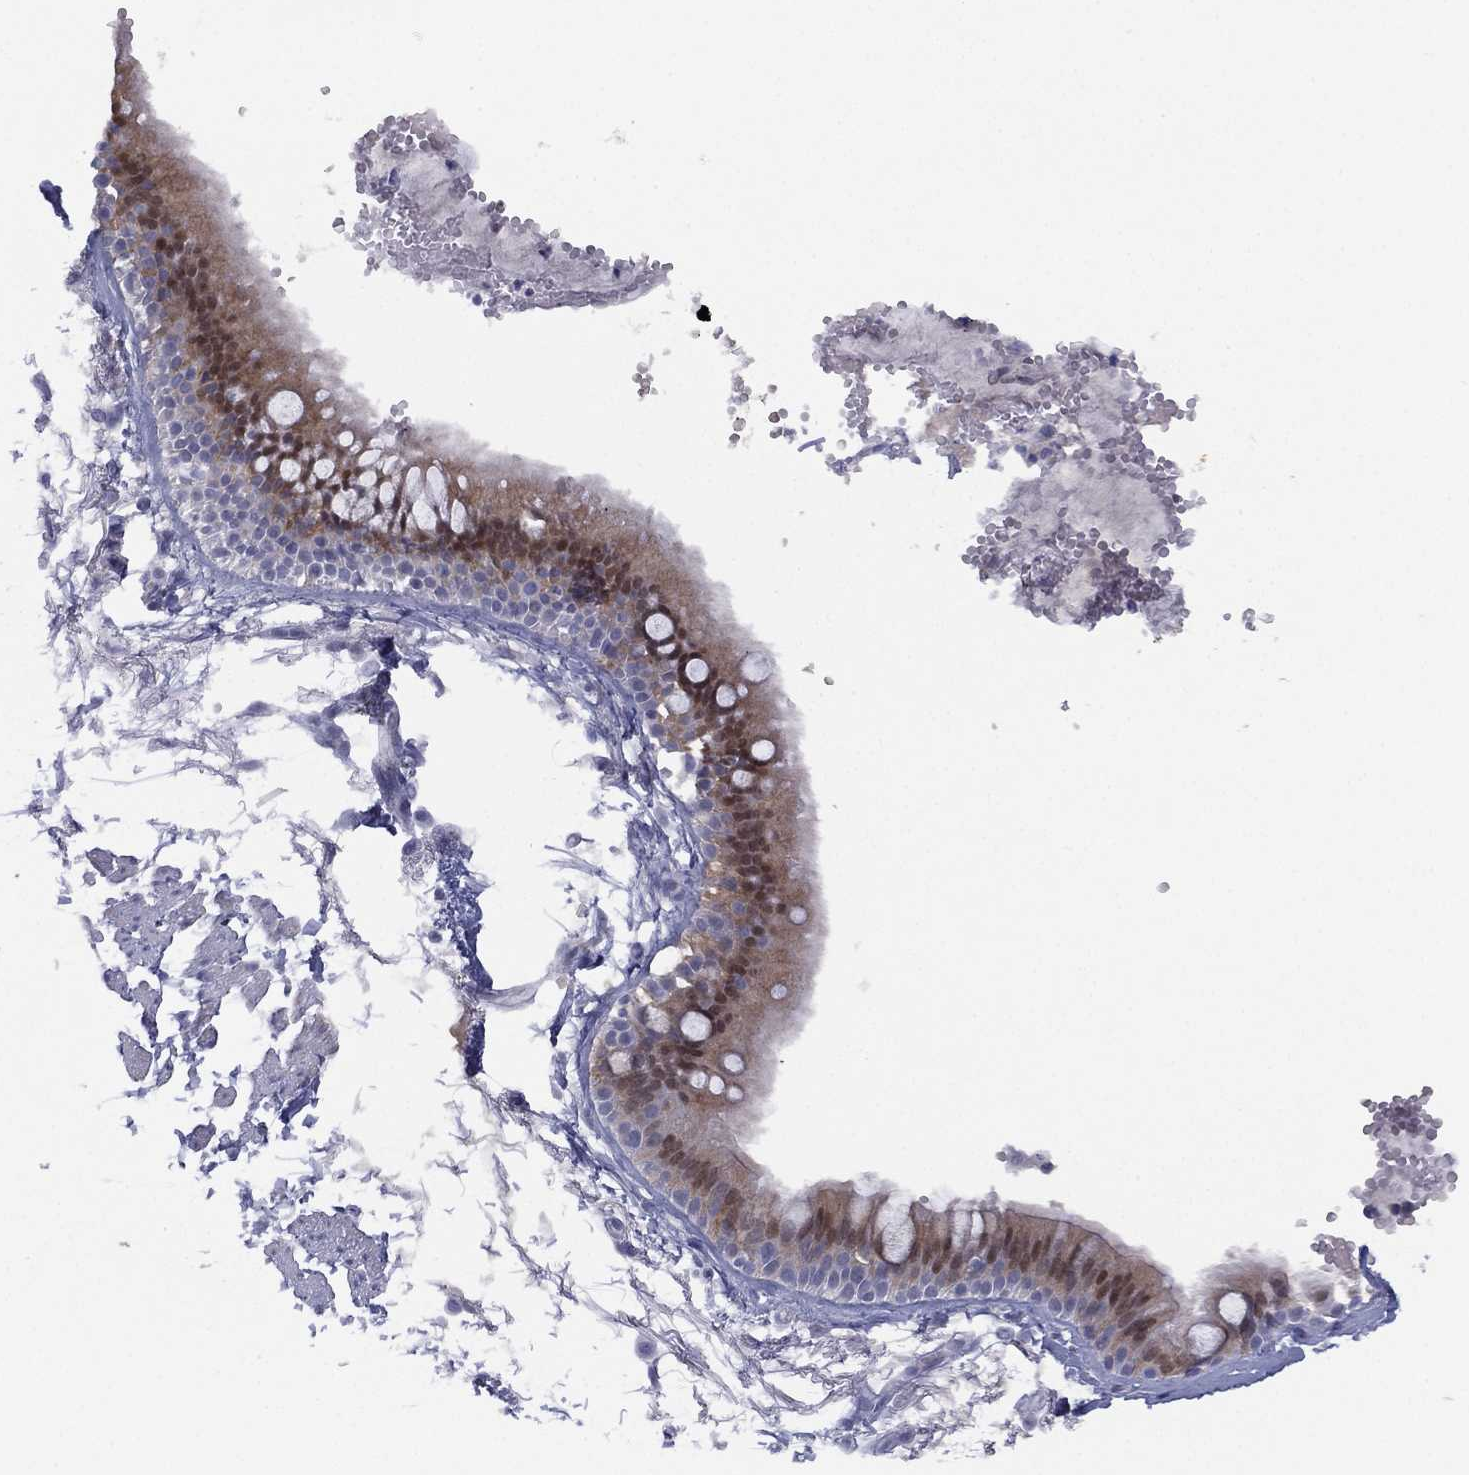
{"staining": {"intensity": "negative", "quantity": "none", "location": "none"}, "tissue": "soft tissue", "cell_type": "Fibroblasts", "image_type": "normal", "snomed": [{"axis": "morphology", "description": "Normal tissue, NOS"}, {"axis": "morphology", "description": "Squamous cell carcinoma, NOS"}, {"axis": "topography", "description": "Cartilage tissue"}, {"axis": "topography", "description": "Lung"}], "caption": "Immunohistochemical staining of unremarkable soft tissue exhibits no significant positivity in fibroblasts.", "gene": "DDAH1", "patient": {"sex": "male", "age": 66}}